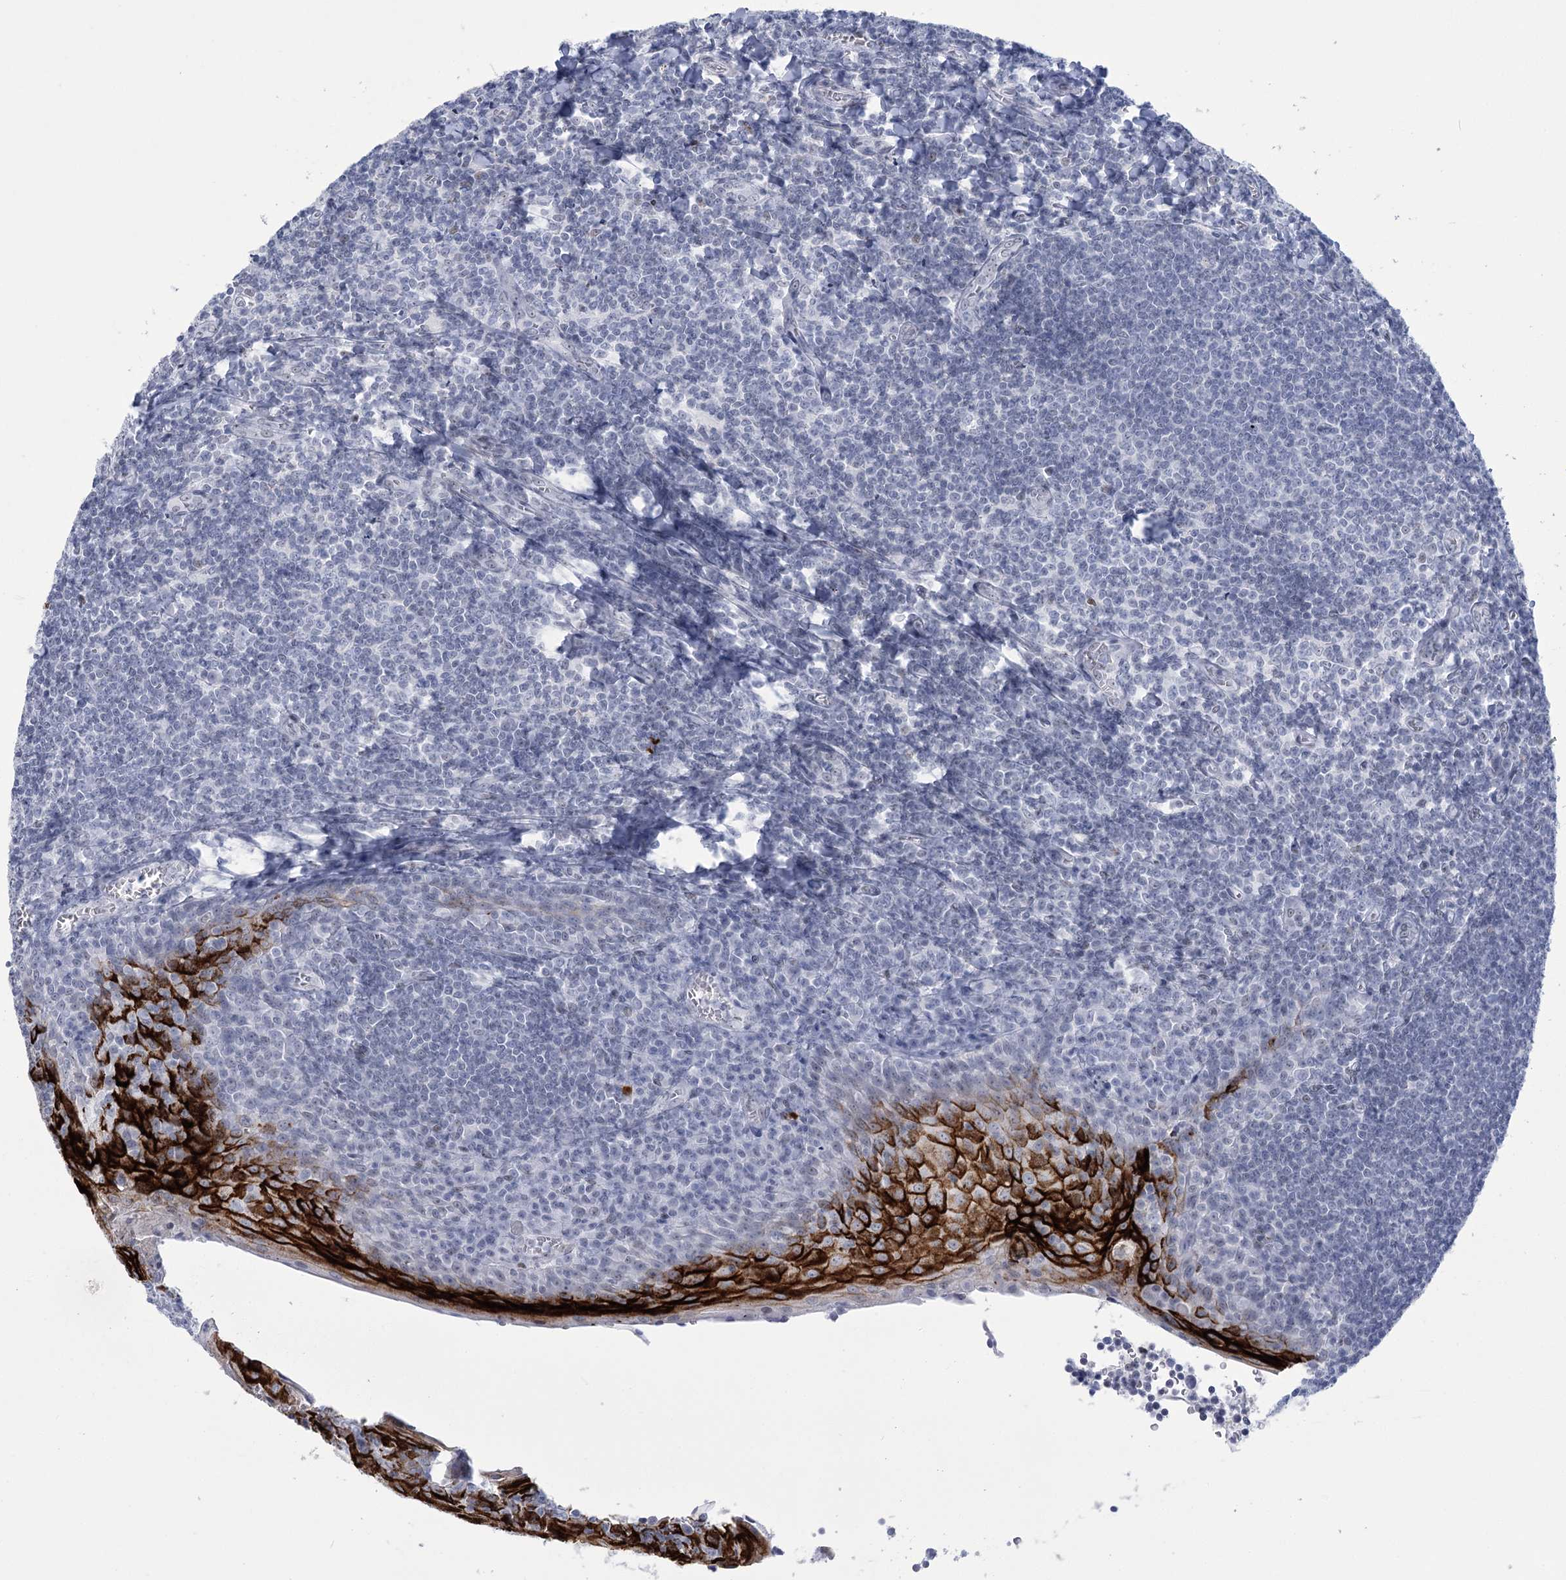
{"staining": {"intensity": "negative", "quantity": "none", "location": "none"}, "tissue": "tonsil", "cell_type": "Germinal center cells", "image_type": "normal", "snomed": [{"axis": "morphology", "description": "Normal tissue, NOS"}, {"axis": "topography", "description": "Tonsil"}], "caption": "A high-resolution photomicrograph shows IHC staining of benign tonsil, which shows no significant expression in germinal center cells.", "gene": "HORMAD1", "patient": {"sex": "male", "age": 27}}